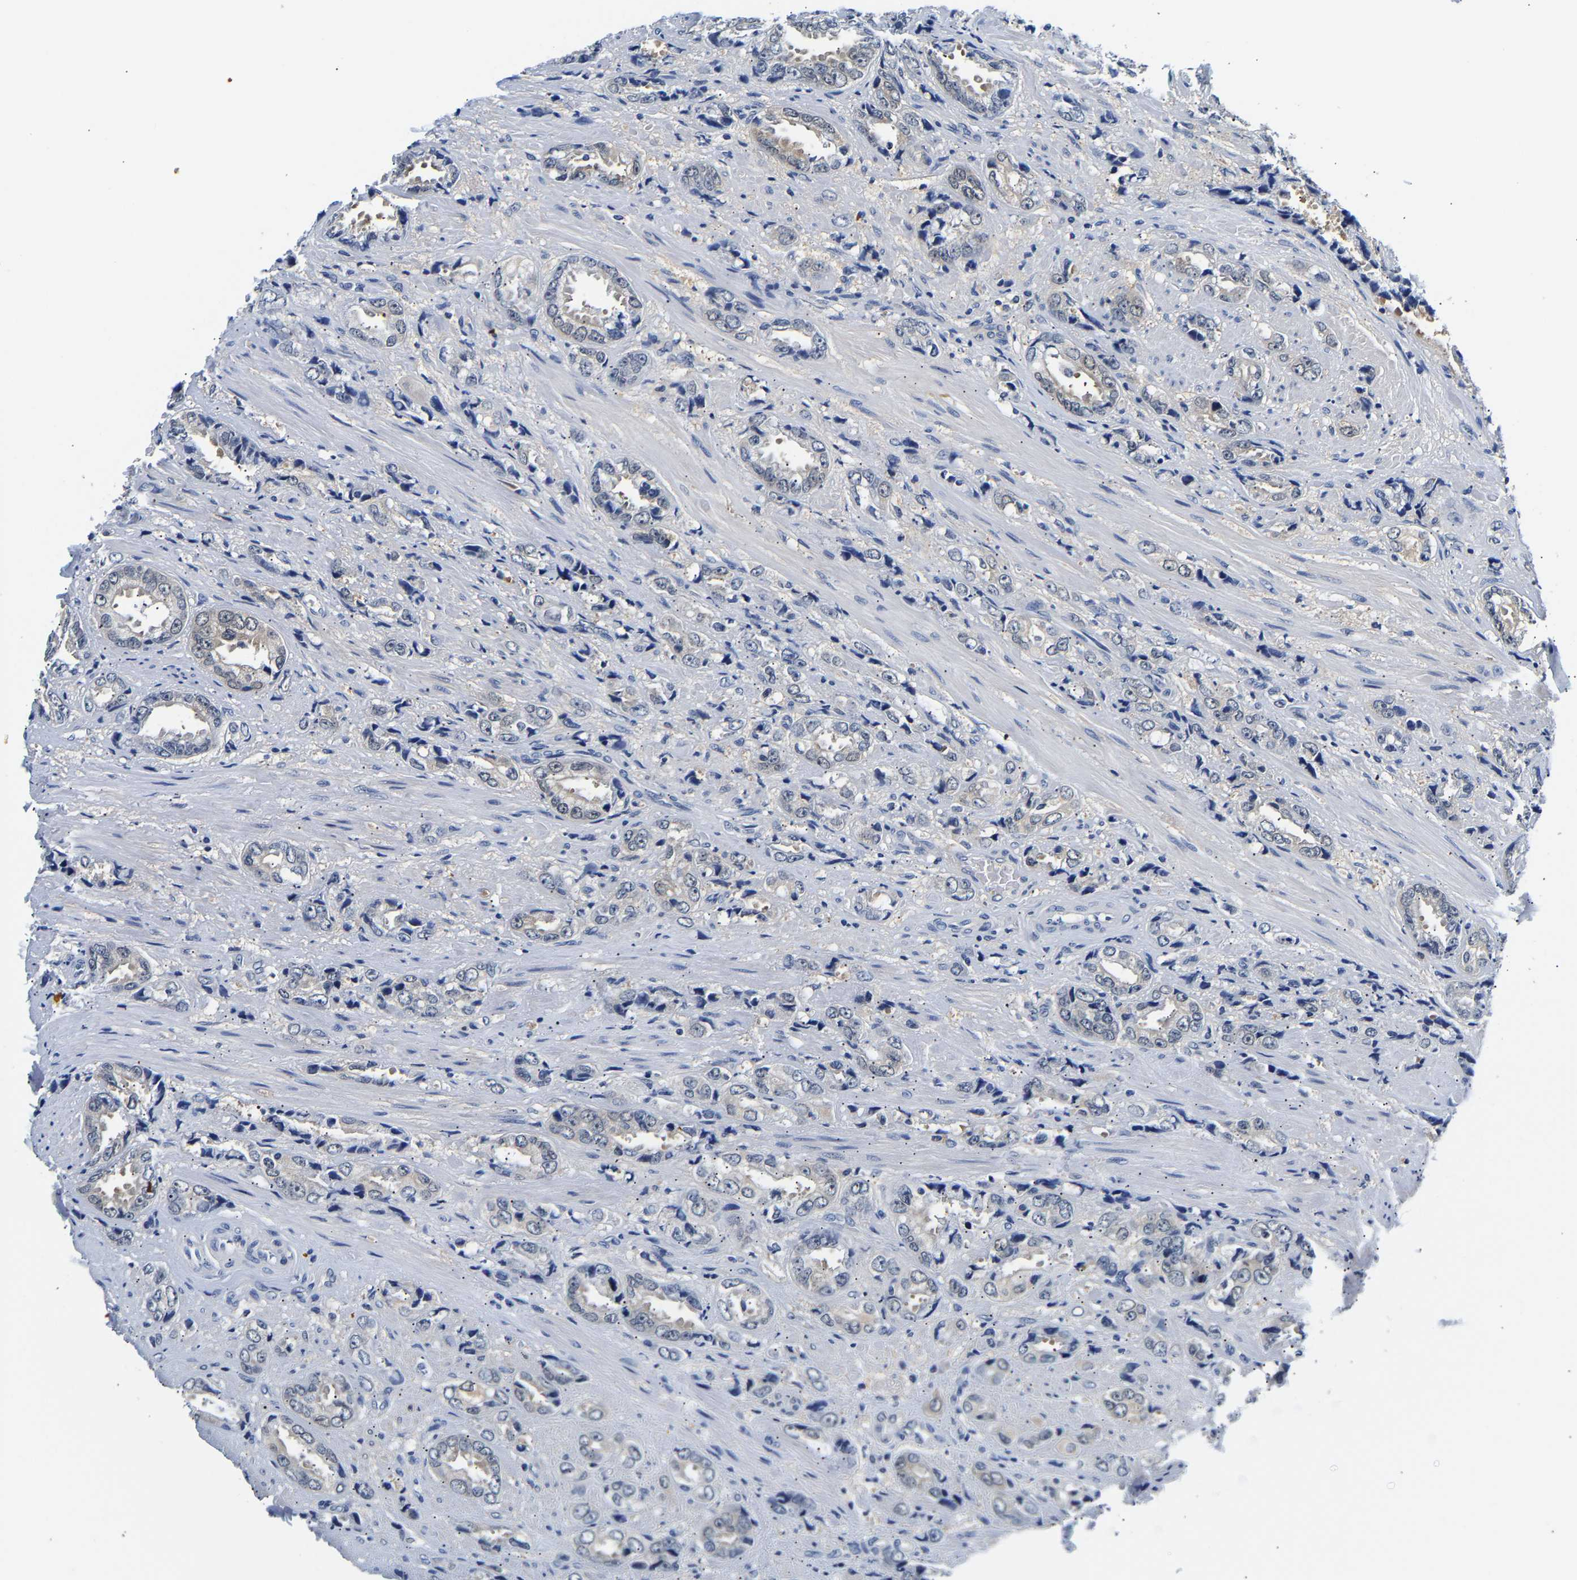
{"staining": {"intensity": "negative", "quantity": "none", "location": "none"}, "tissue": "prostate cancer", "cell_type": "Tumor cells", "image_type": "cancer", "snomed": [{"axis": "morphology", "description": "Adenocarcinoma, High grade"}, {"axis": "topography", "description": "Prostate"}], "caption": "This is a histopathology image of immunohistochemistry staining of prostate cancer, which shows no positivity in tumor cells.", "gene": "UCHL3", "patient": {"sex": "male", "age": 61}}